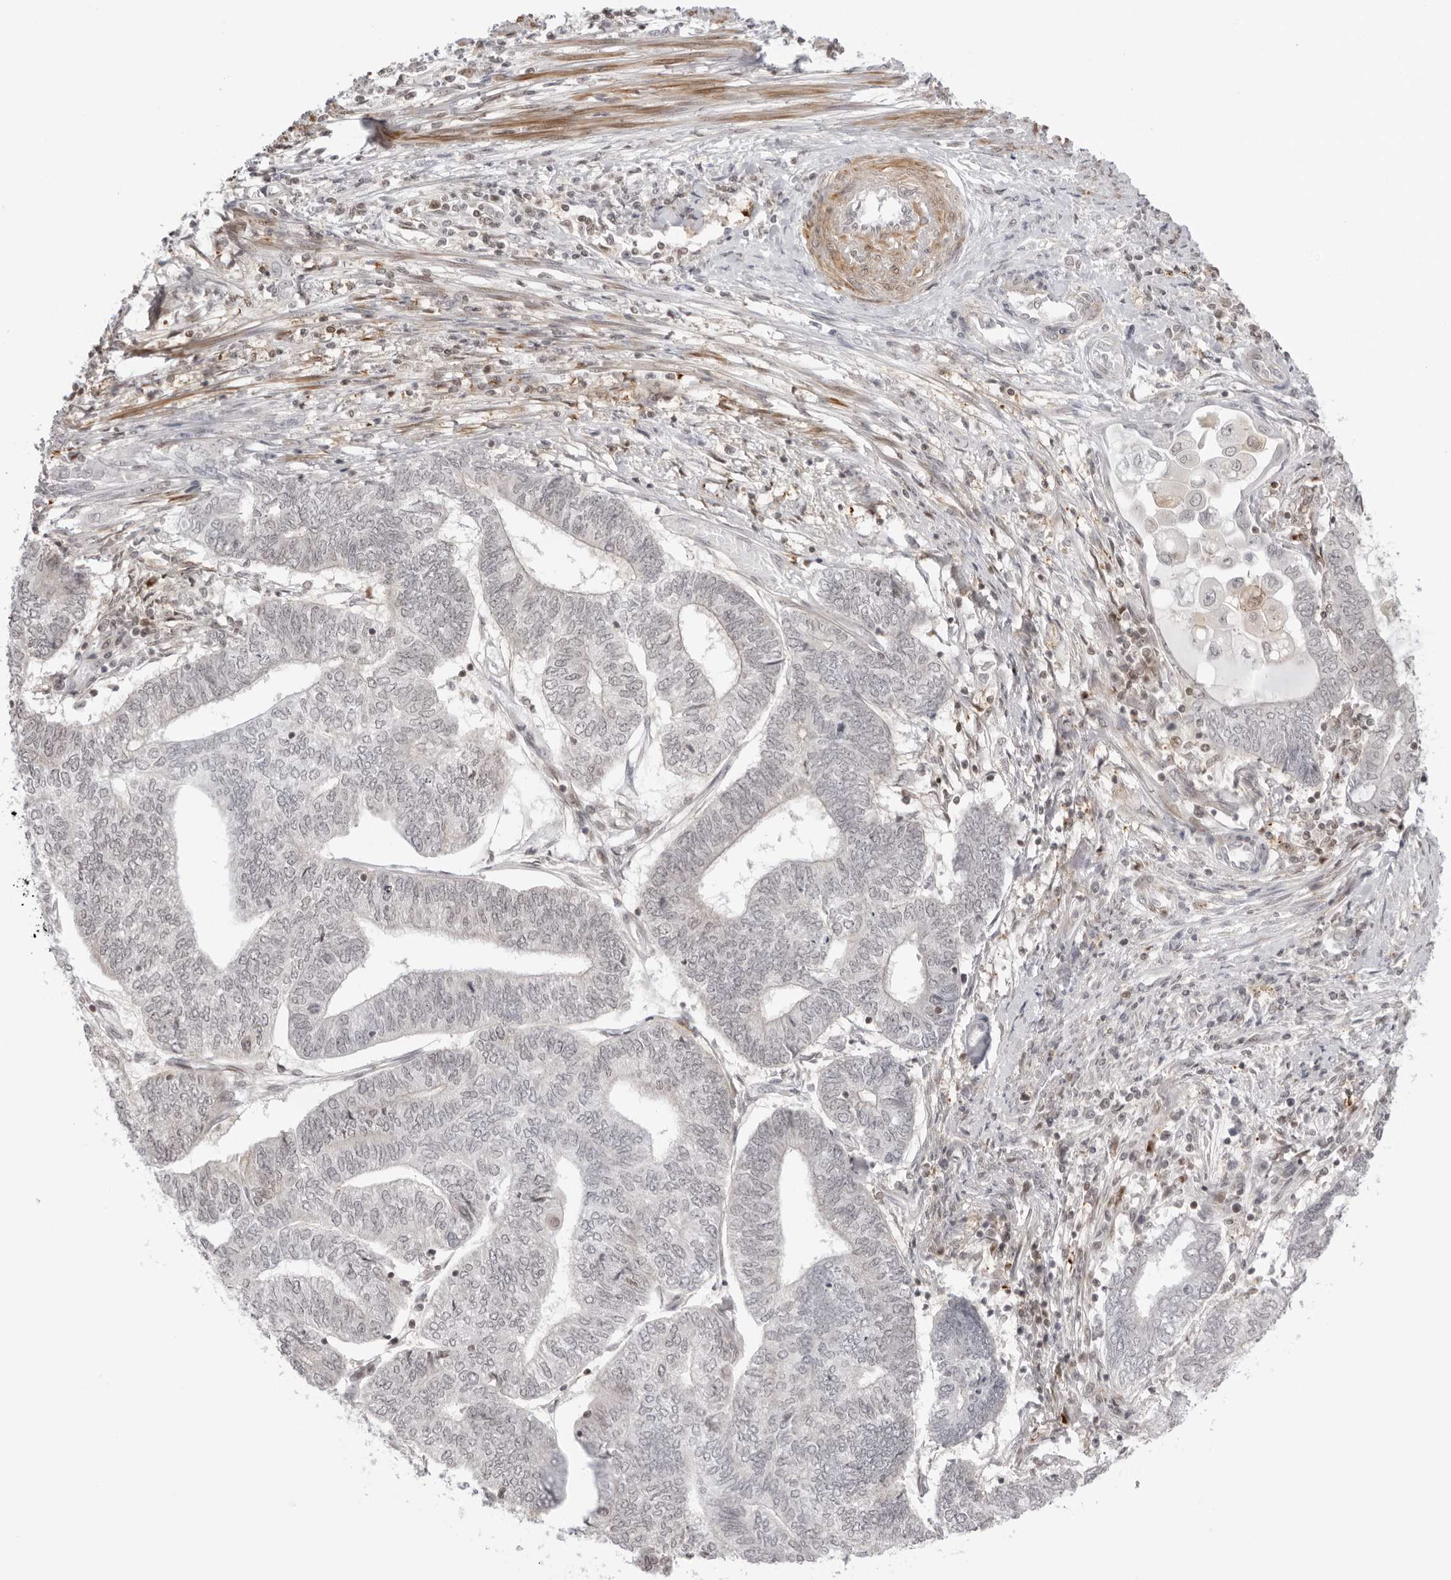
{"staining": {"intensity": "negative", "quantity": "none", "location": "none"}, "tissue": "endometrial cancer", "cell_type": "Tumor cells", "image_type": "cancer", "snomed": [{"axis": "morphology", "description": "Adenocarcinoma, NOS"}, {"axis": "topography", "description": "Uterus"}, {"axis": "topography", "description": "Endometrium"}], "caption": "Immunohistochemistry (IHC) of human endometrial adenocarcinoma shows no positivity in tumor cells.", "gene": "RNF146", "patient": {"sex": "female", "age": 70}}